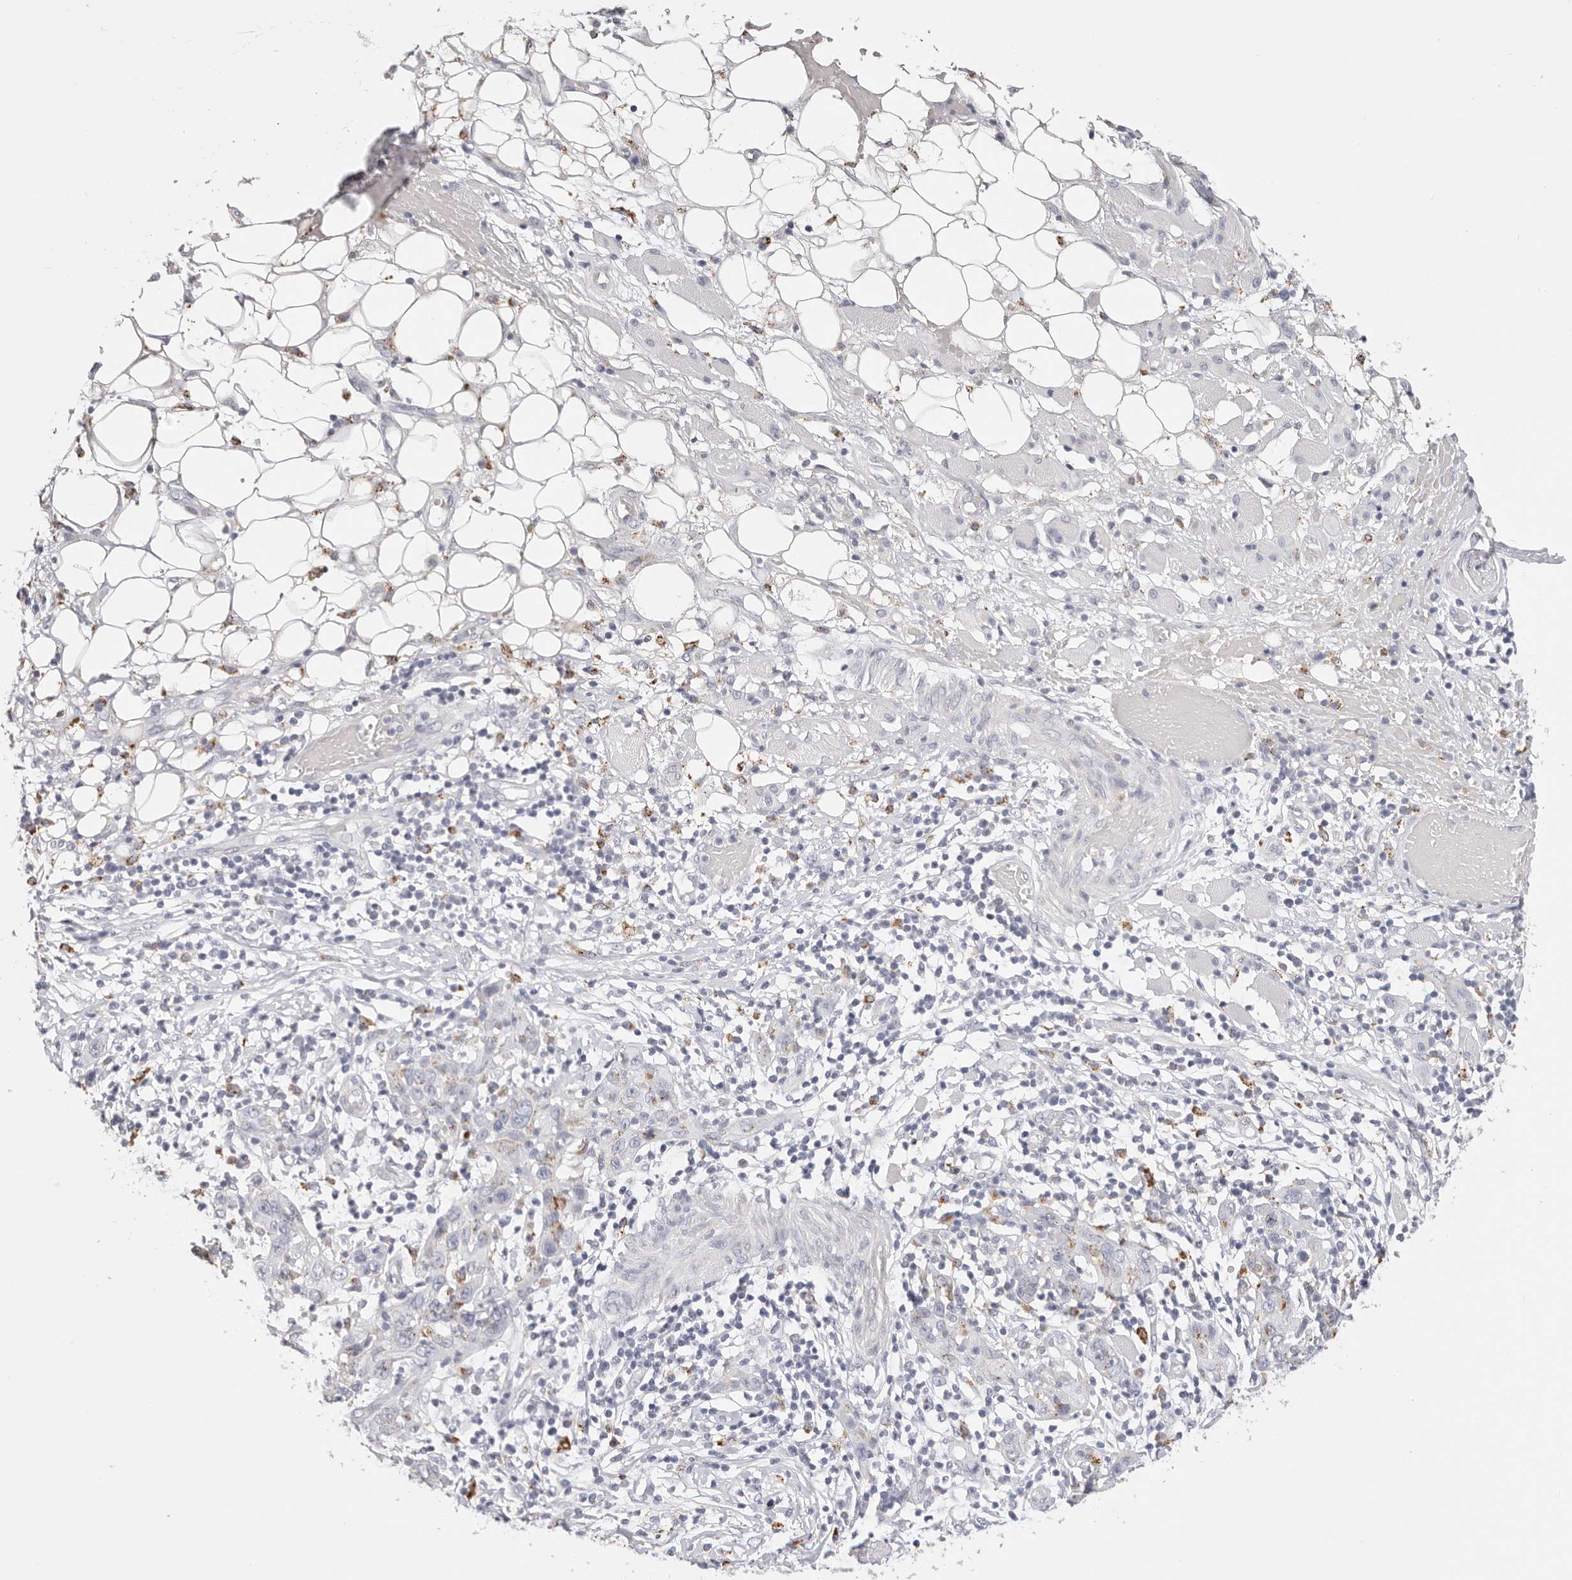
{"staining": {"intensity": "moderate", "quantity": "<25%", "location": "cytoplasmic/membranous"}, "tissue": "skin cancer", "cell_type": "Tumor cells", "image_type": "cancer", "snomed": [{"axis": "morphology", "description": "Squamous cell carcinoma, NOS"}, {"axis": "topography", "description": "Skin"}], "caption": "Skin squamous cell carcinoma tissue shows moderate cytoplasmic/membranous staining in about <25% of tumor cells, visualized by immunohistochemistry. (Brightfield microscopy of DAB IHC at high magnification).", "gene": "STKLD1", "patient": {"sex": "female", "age": 88}}